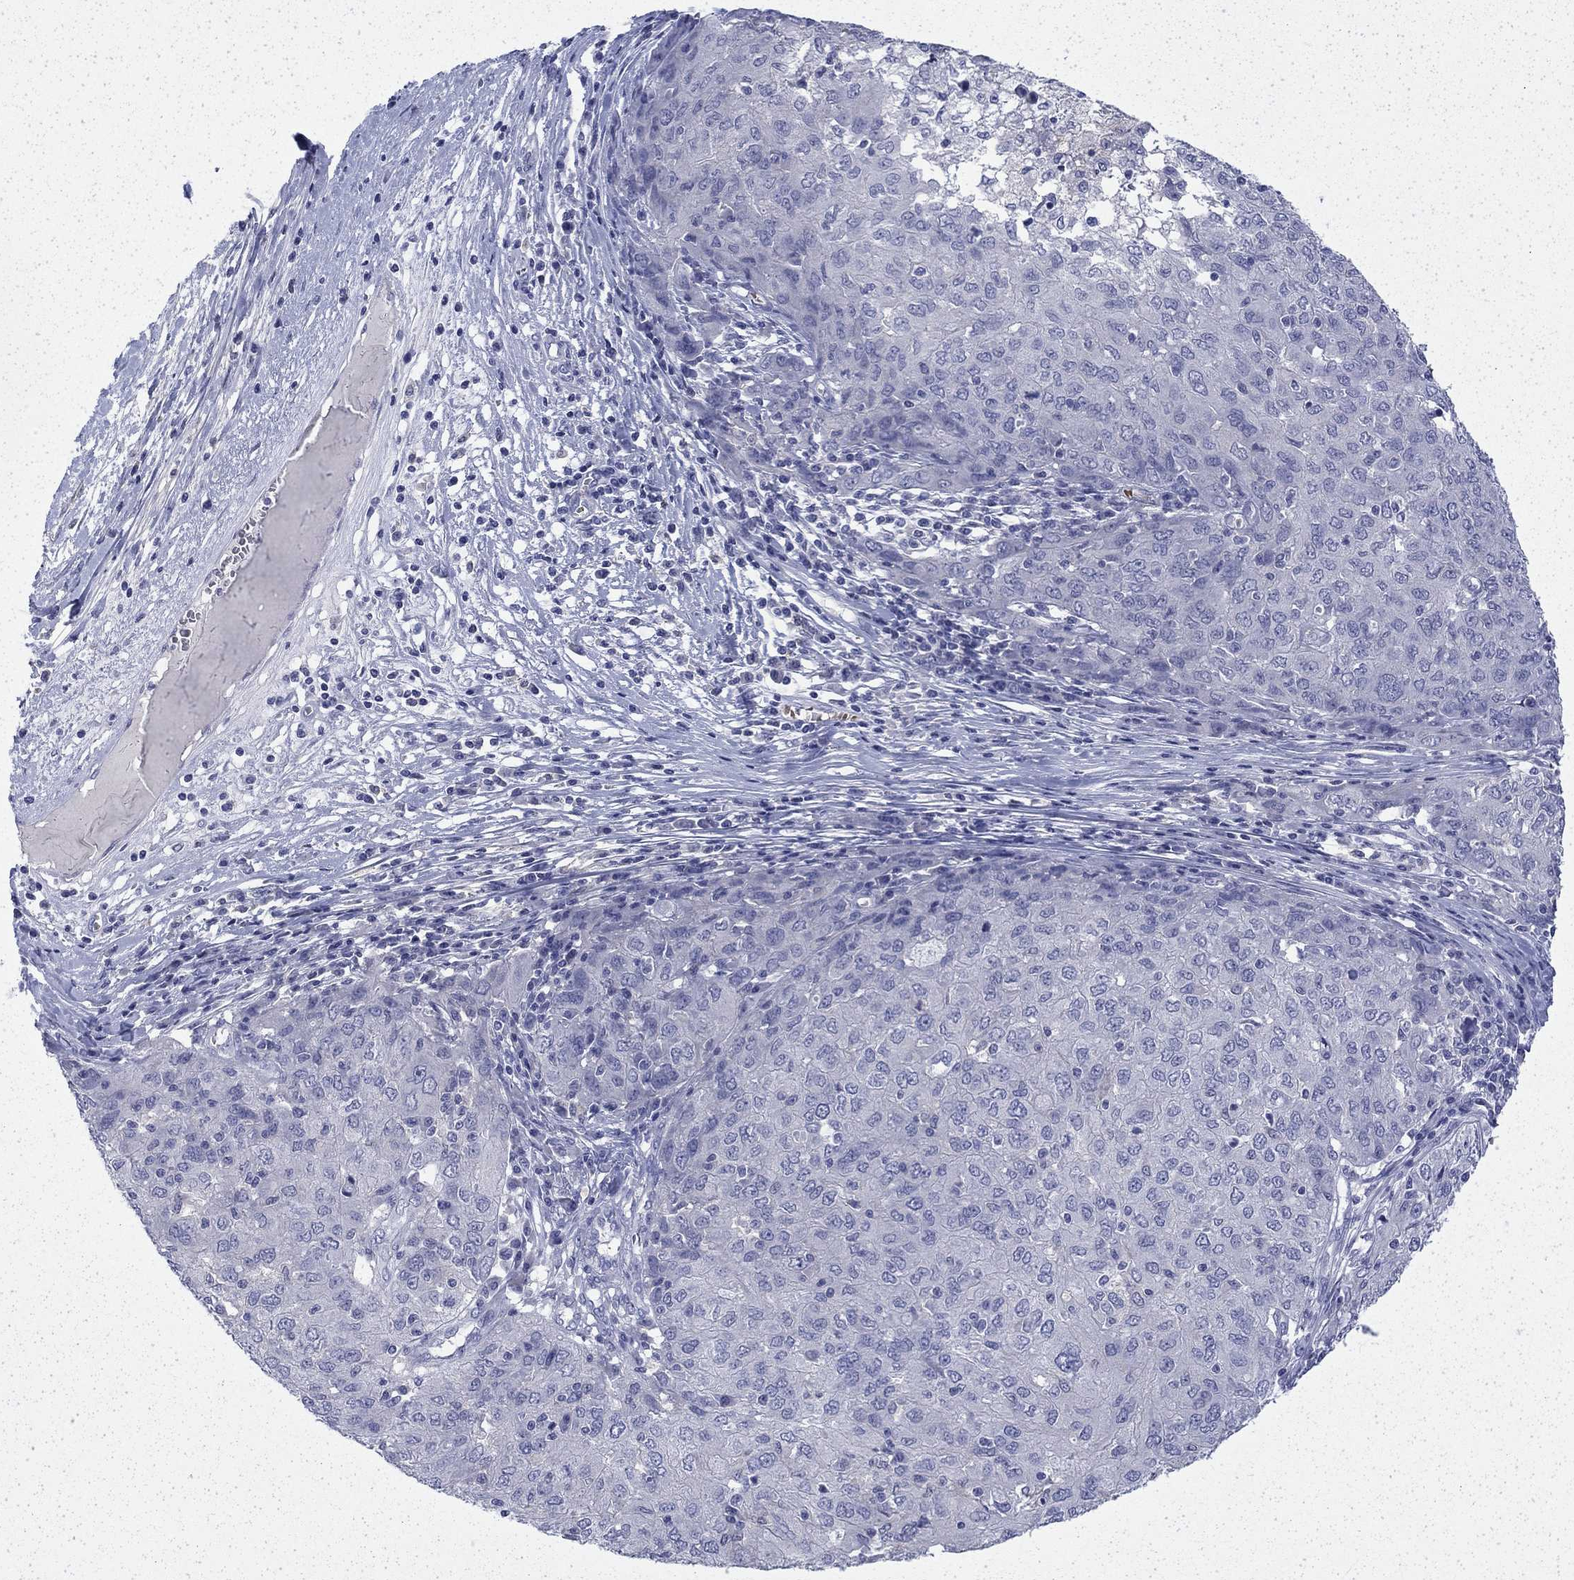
{"staining": {"intensity": "negative", "quantity": "none", "location": "none"}, "tissue": "ovarian cancer", "cell_type": "Tumor cells", "image_type": "cancer", "snomed": [{"axis": "morphology", "description": "Carcinoma, endometroid"}, {"axis": "topography", "description": "Ovary"}], "caption": "Micrograph shows no significant protein staining in tumor cells of ovarian endometroid carcinoma.", "gene": "ENPP6", "patient": {"sex": "female", "age": 50}}